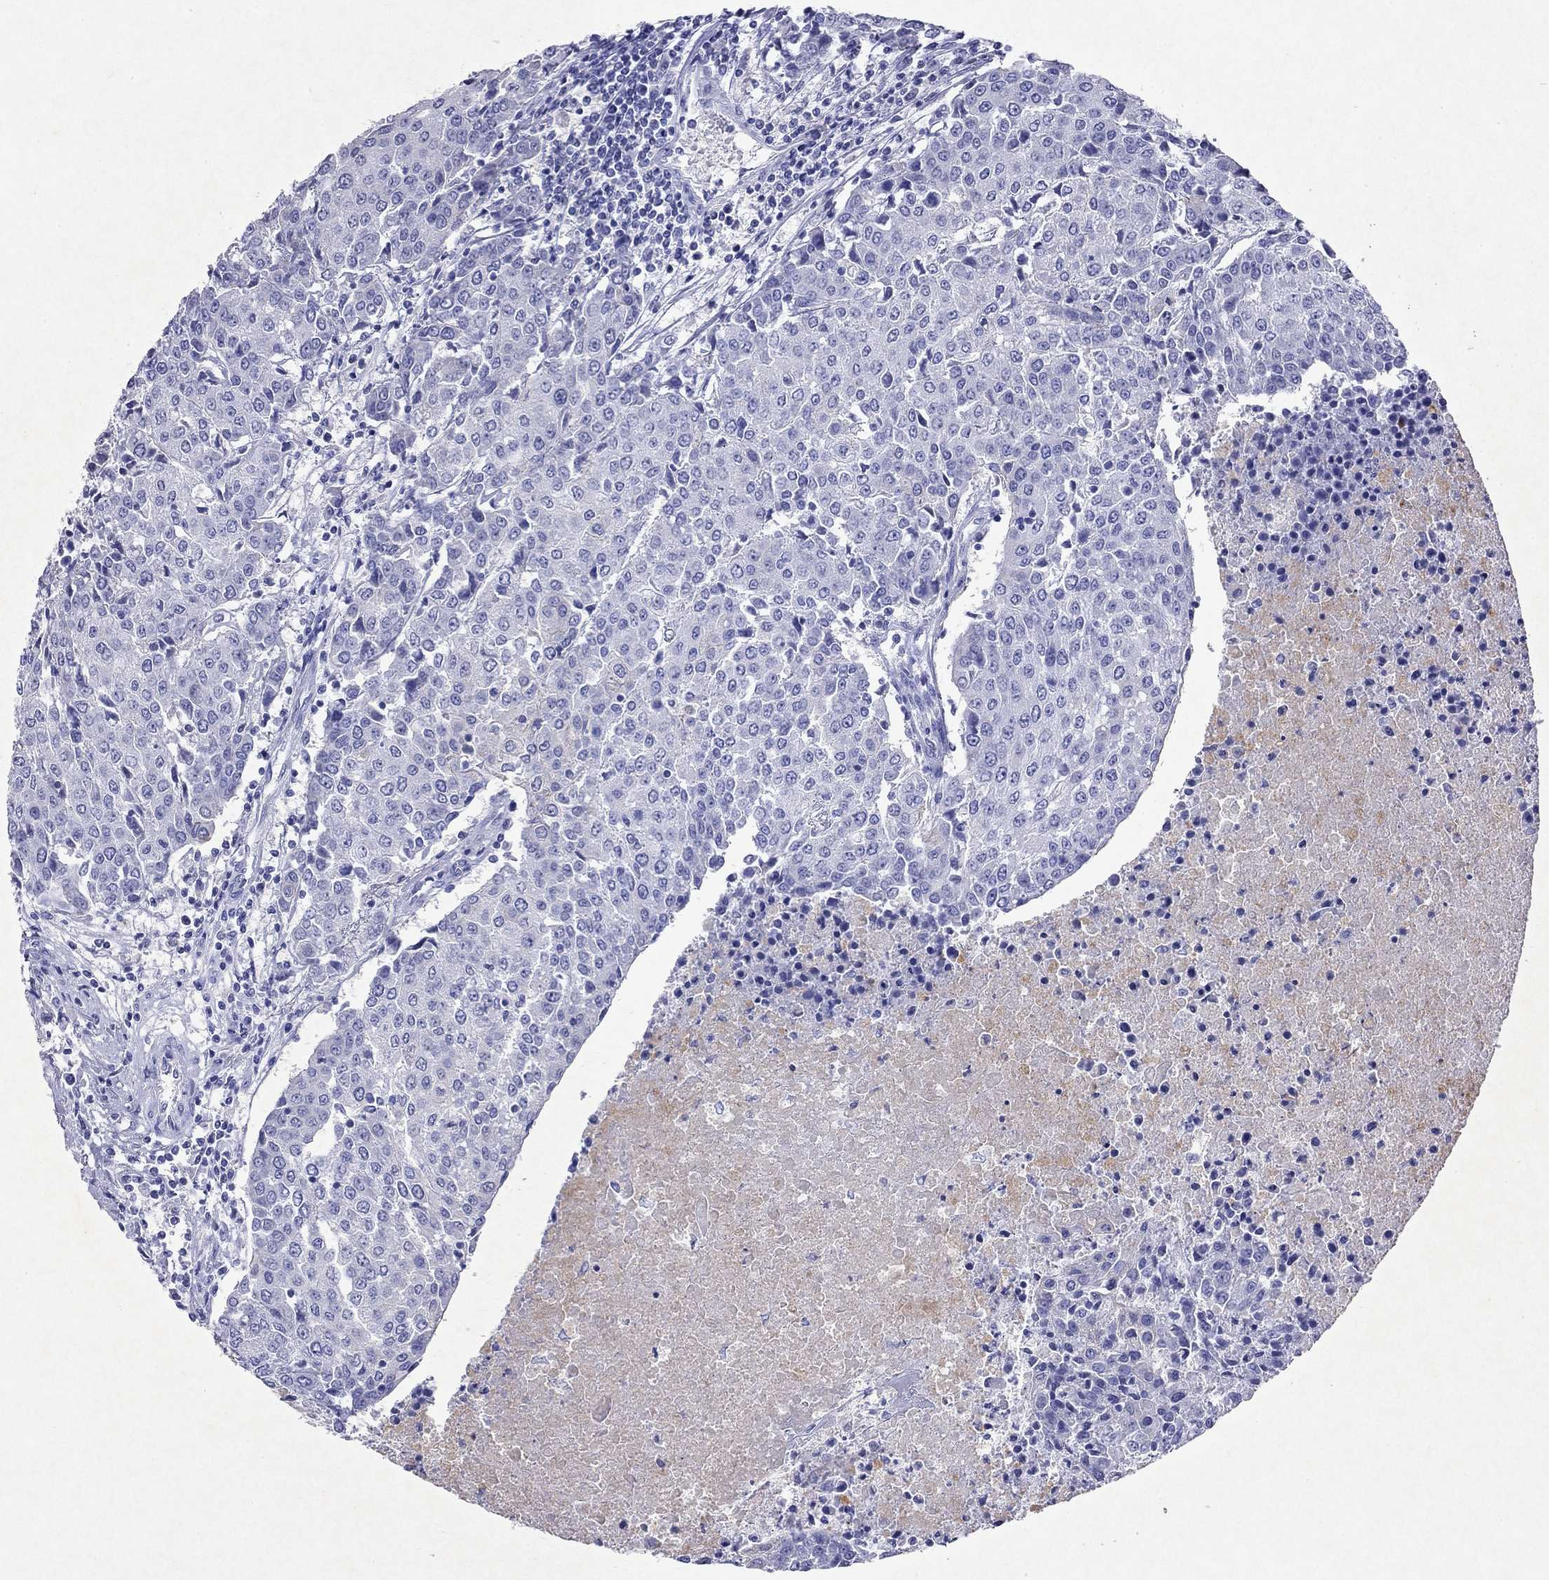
{"staining": {"intensity": "negative", "quantity": "none", "location": "none"}, "tissue": "urothelial cancer", "cell_type": "Tumor cells", "image_type": "cancer", "snomed": [{"axis": "morphology", "description": "Urothelial carcinoma, High grade"}, {"axis": "topography", "description": "Urinary bladder"}], "caption": "Image shows no significant protein expression in tumor cells of urothelial carcinoma (high-grade).", "gene": "ARMC12", "patient": {"sex": "female", "age": 85}}